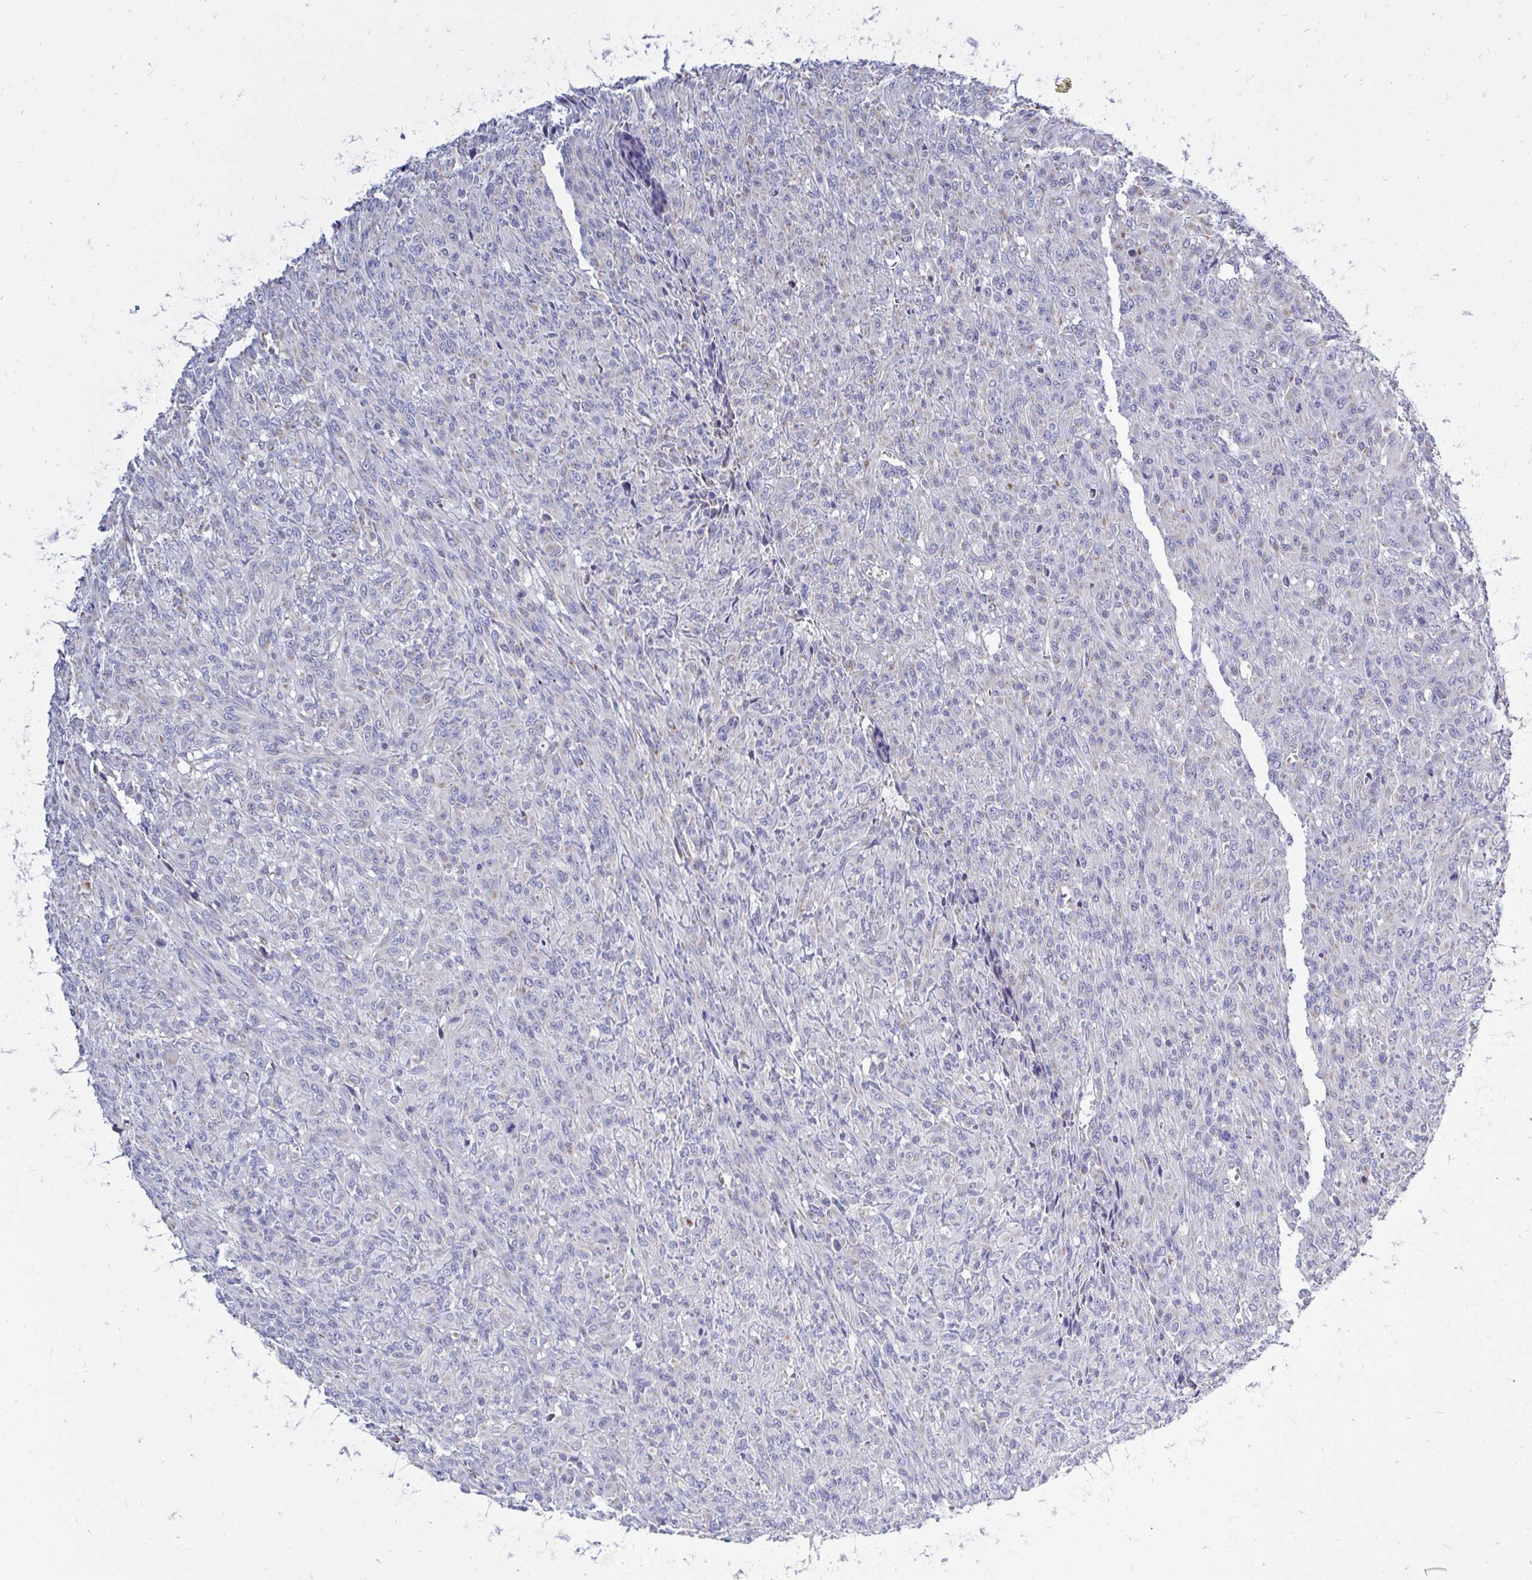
{"staining": {"intensity": "negative", "quantity": "none", "location": "none"}, "tissue": "renal cancer", "cell_type": "Tumor cells", "image_type": "cancer", "snomed": [{"axis": "morphology", "description": "Adenocarcinoma, NOS"}, {"axis": "topography", "description": "Kidney"}], "caption": "There is no significant expression in tumor cells of renal adenocarcinoma.", "gene": "OR10R2", "patient": {"sex": "male", "age": 58}}